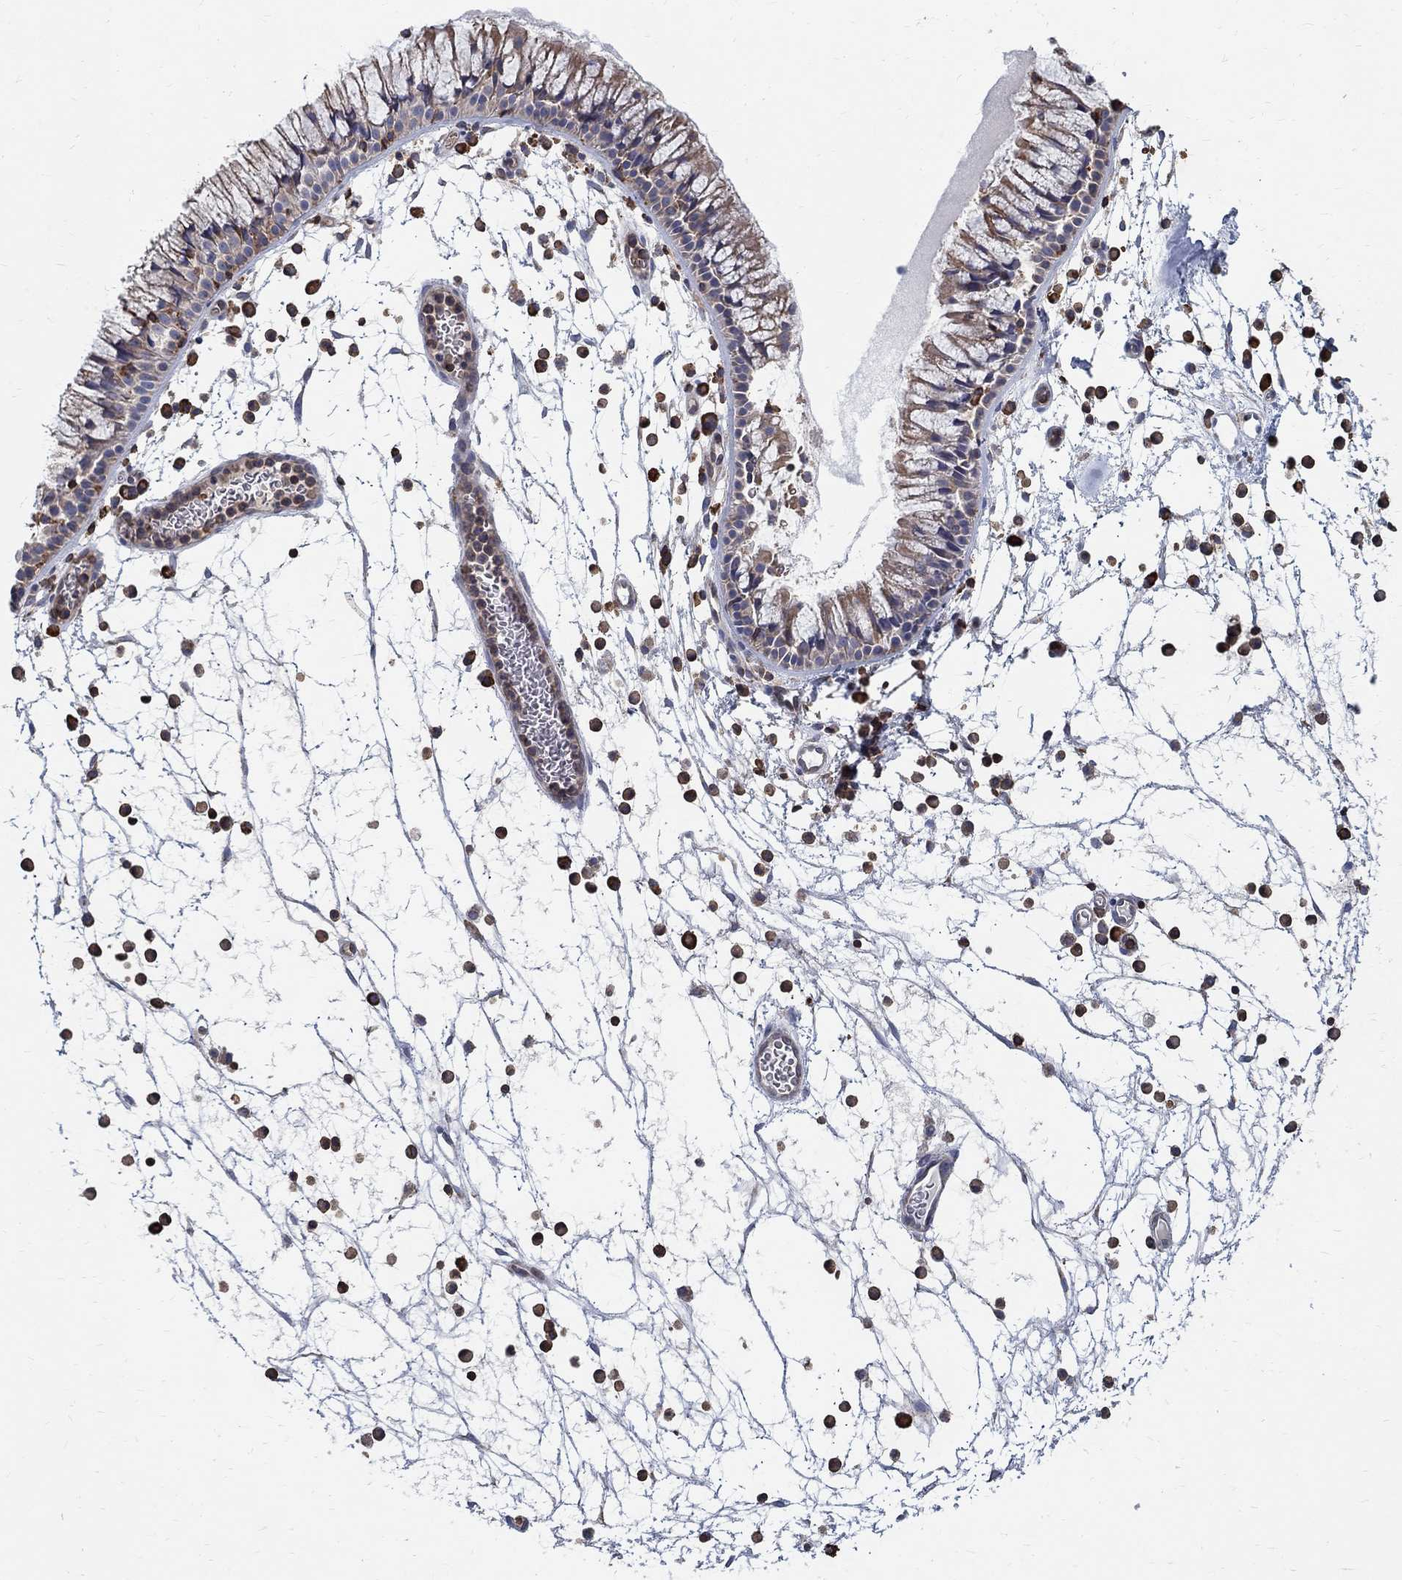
{"staining": {"intensity": "weak", "quantity": ">75%", "location": "cytoplasmic/membranous"}, "tissue": "nasopharynx", "cell_type": "Respiratory epithelial cells", "image_type": "normal", "snomed": [{"axis": "morphology", "description": "Normal tissue, NOS"}, {"axis": "topography", "description": "Nasopharynx"}], "caption": "High-magnification brightfield microscopy of unremarkable nasopharynx stained with DAB (brown) and counterstained with hematoxylin (blue). respiratory epithelial cells exhibit weak cytoplasmic/membranous positivity is appreciated in about>75% of cells.", "gene": "AGAP2", "patient": {"sex": "female", "age": 73}}